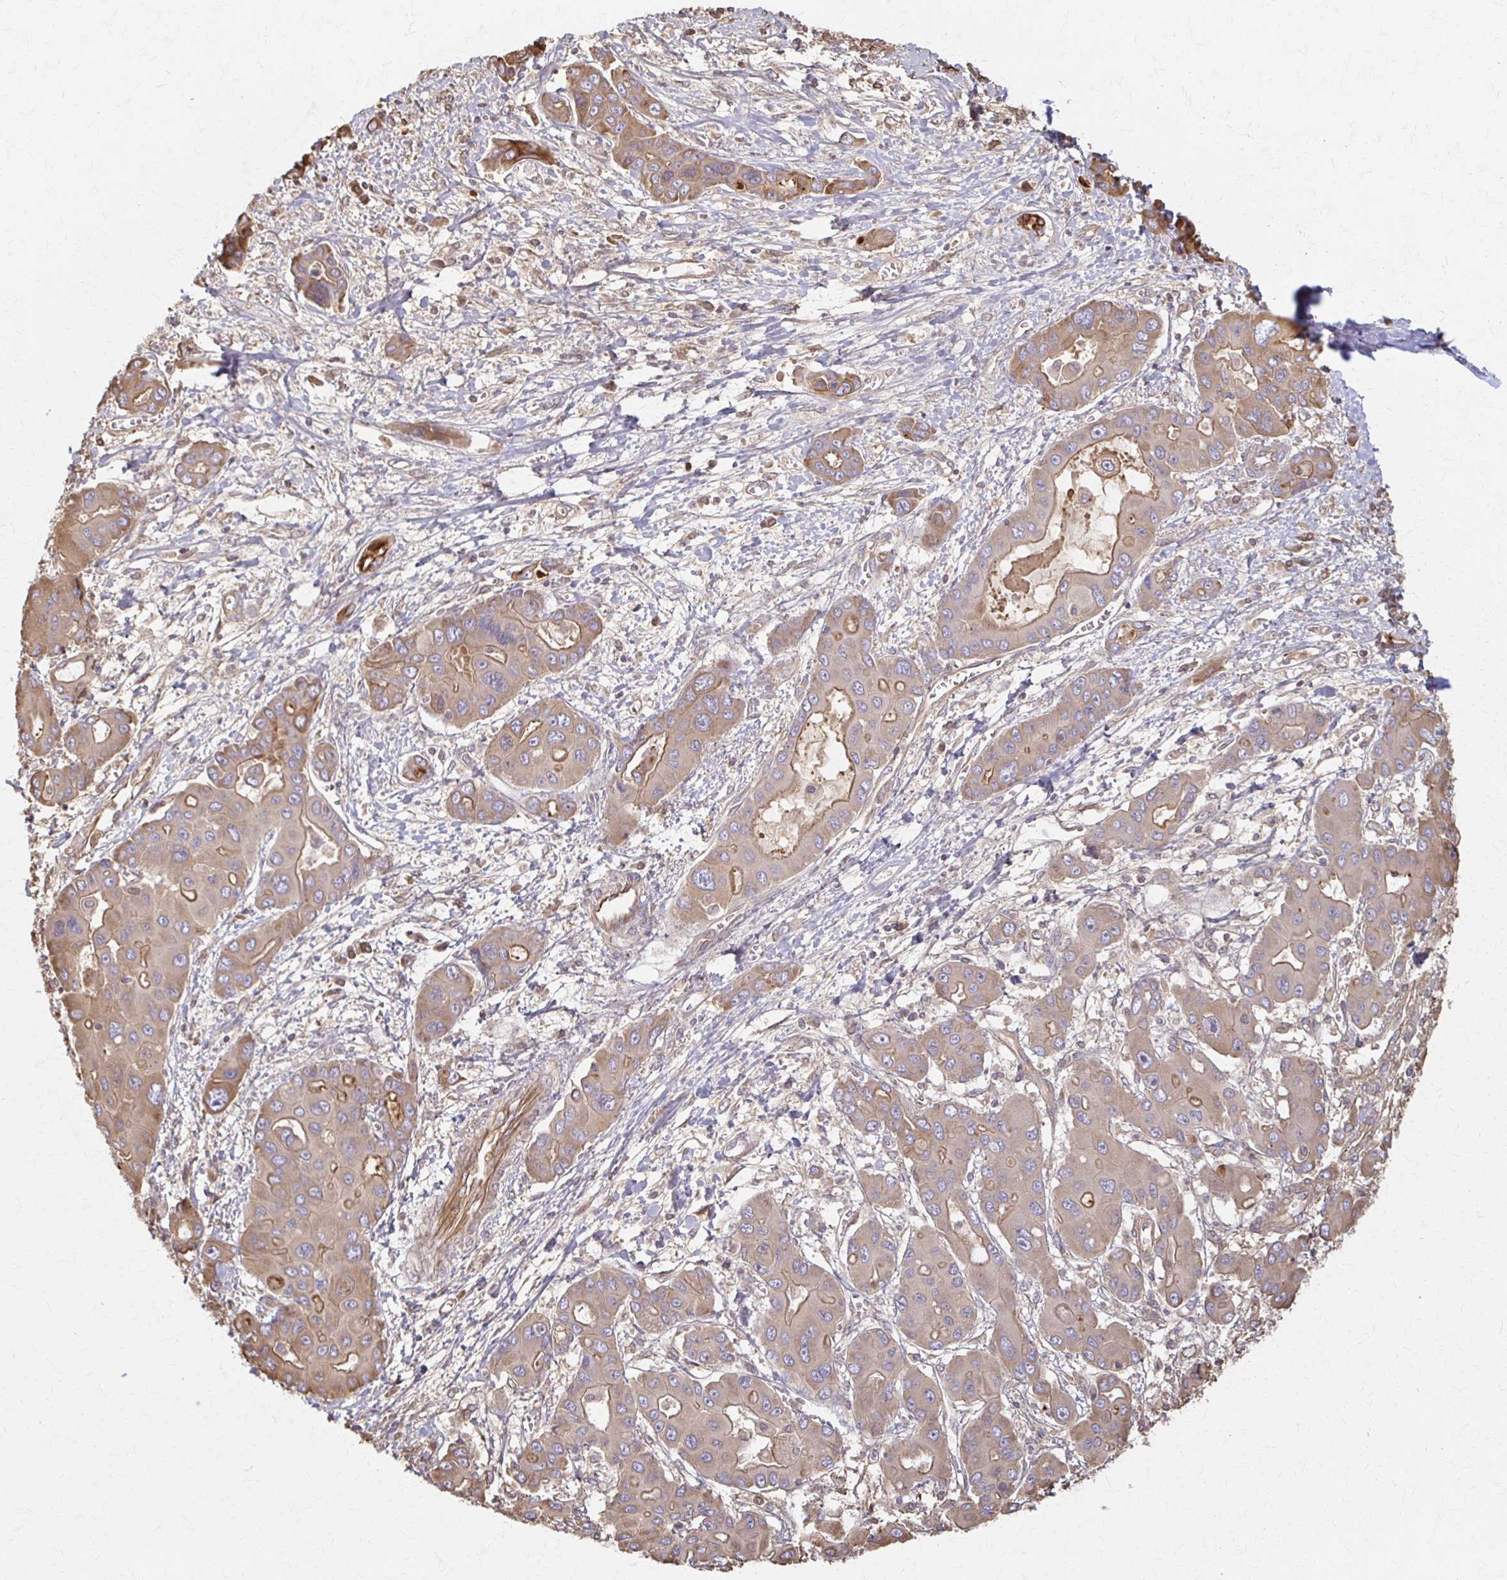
{"staining": {"intensity": "moderate", "quantity": "<25%", "location": "cytoplasmic/membranous"}, "tissue": "liver cancer", "cell_type": "Tumor cells", "image_type": "cancer", "snomed": [{"axis": "morphology", "description": "Cholangiocarcinoma"}, {"axis": "topography", "description": "Liver"}], "caption": "Immunohistochemistry photomicrograph of neoplastic tissue: human cholangiocarcinoma (liver) stained using immunohistochemistry (IHC) shows low levels of moderate protein expression localized specifically in the cytoplasmic/membranous of tumor cells, appearing as a cytoplasmic/membranous brown color.", "gene": "ARHGAP35", "patient": {"sex": "male", "age": 67}}